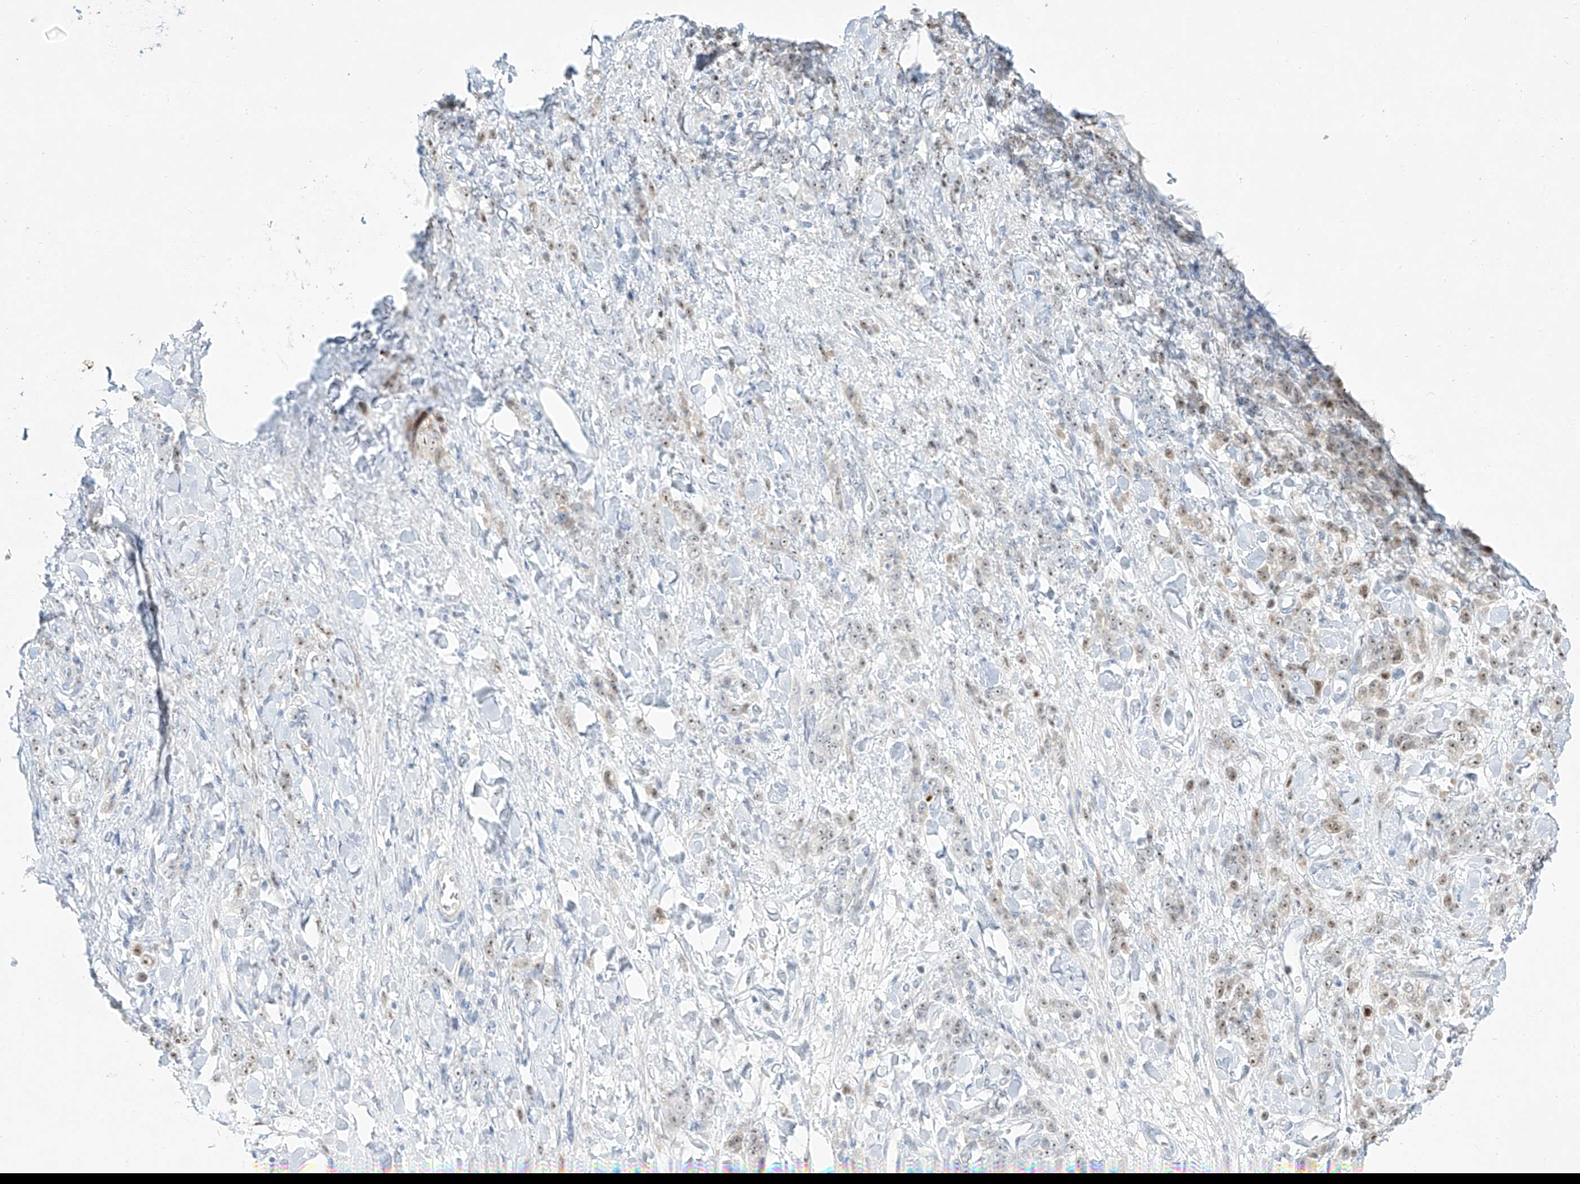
{"staining": {"intensity": "weak", "quantity": "25%-75%", "location": "nuclear"}, "tissue": "stomach cancer", "cell_type": "Tumor cells", "image_type": "cancer", "snomed": [{"axis": "morphology", "description": "Normal tissue, NOS"}, {"axis": "morphology", "description": "Adenocarcinoma, NOS"}, {"axis": "topography", "description": "Stomach"}], "caption": "A brown stain highlights weak nuclear positivity of a protein in stomach adenocarcinoma tumor cells.", "gene": "SNU13", "patient": {"sex": "male", "age": 82}}